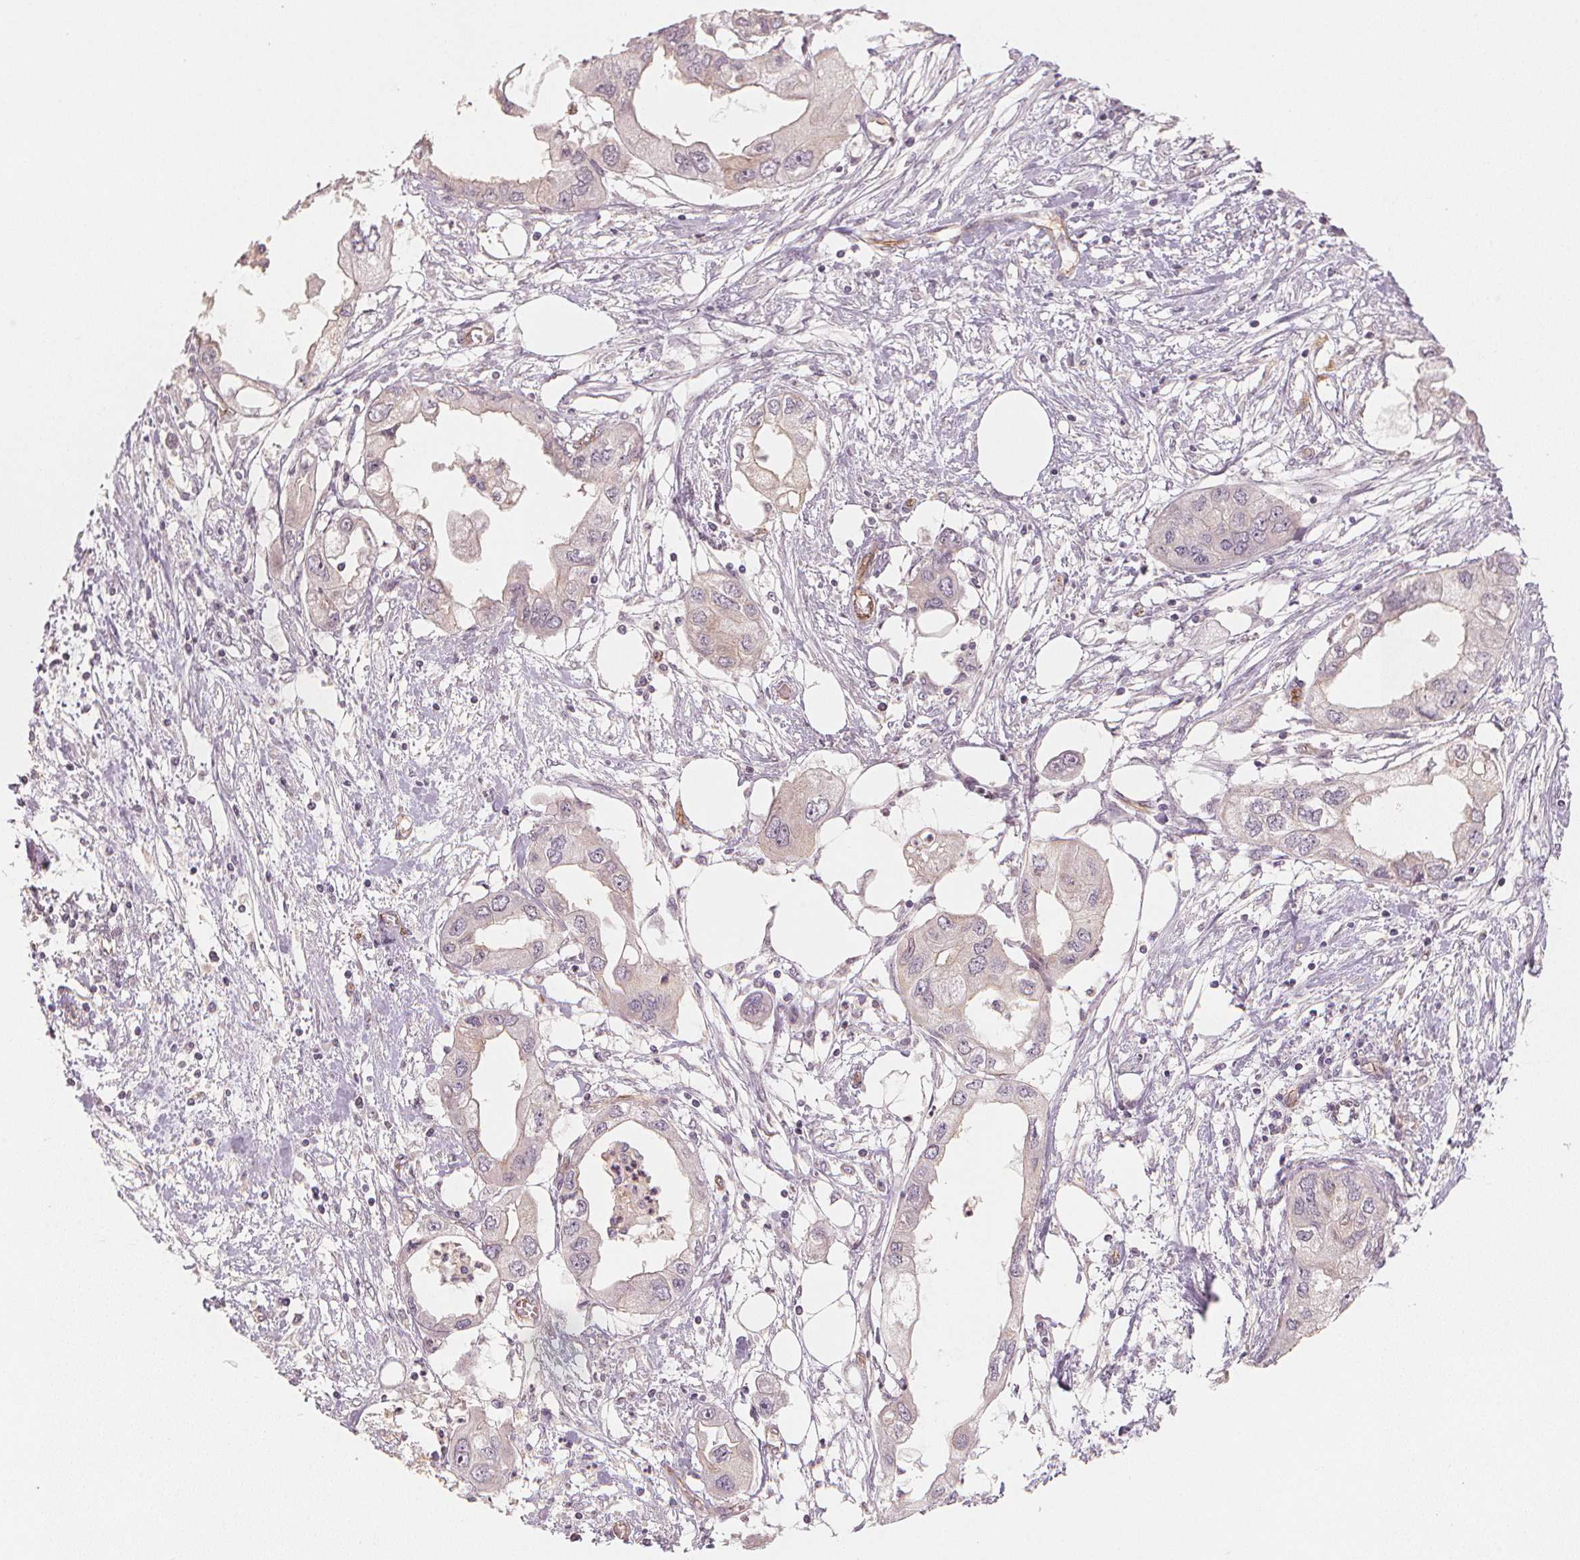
{"staining": {"intensity": "negative", "quantity": "none", "location": "none"}, "tissue": "endometrial cancer", "cell_type": "Tumor cells", "image_type": "cancer", "snomed": [{"axis": "morphology", "description": "Adenocarcinoma, NOS"}, {"axis": "morphology", "description": "Adenocarcinoma, metastatic, NOS"}, {"axis": "topography", "description": "Adipose tissue"}, {"axis": "topography", "description": "Endometrium"}], "caption": "This histopathology image is of metastatic adenocarcinoma (endometrial) stained with immunohistochemistry (IHC) to label a protein in brown with the nuclei are counter-stained blue. There is no staining in tumor cells.", "gene": "CIB1", "patient": {"sex": "female", "age": 67}}